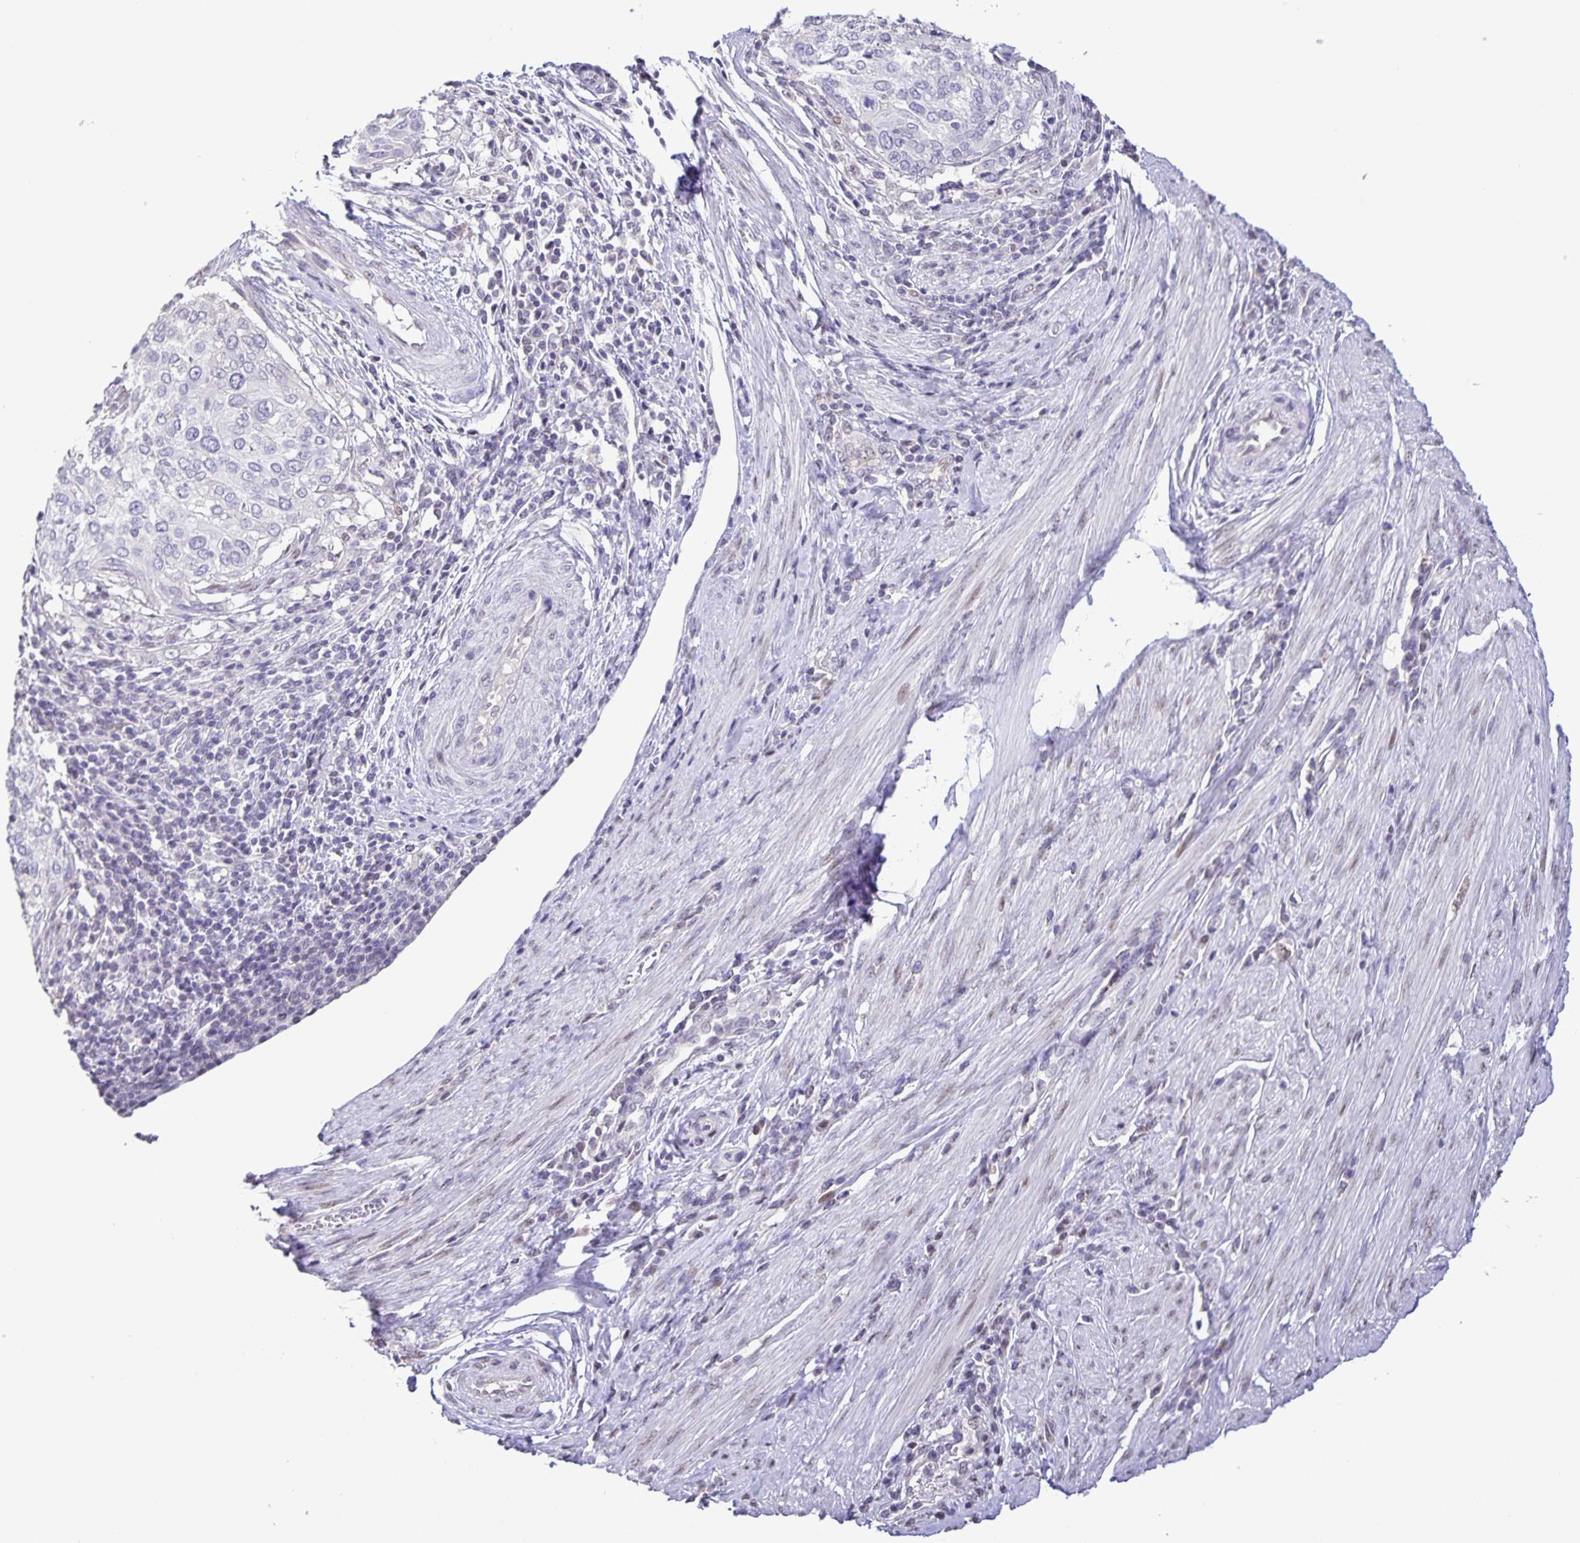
{"staining": {"intensity": "negative", "quantity": "none", "location": "none"}, "tissue": "cervical cancer", "cell_type": "Tumor cells", "image_type": "cancer", "snomed": [{"axis": "morphology", "description": "Squamous cell carcinoma, NOS"}, {"axis": "topography", "description": "Cervix"}], "caption": "This is an immunohistochemistry (IHC) histopathology image of cervical squamous cell carcinoma. There is no positivity in tumor cells.", "gene": "ONECUT2", "patient": {"sex": "female", "age": 38}}